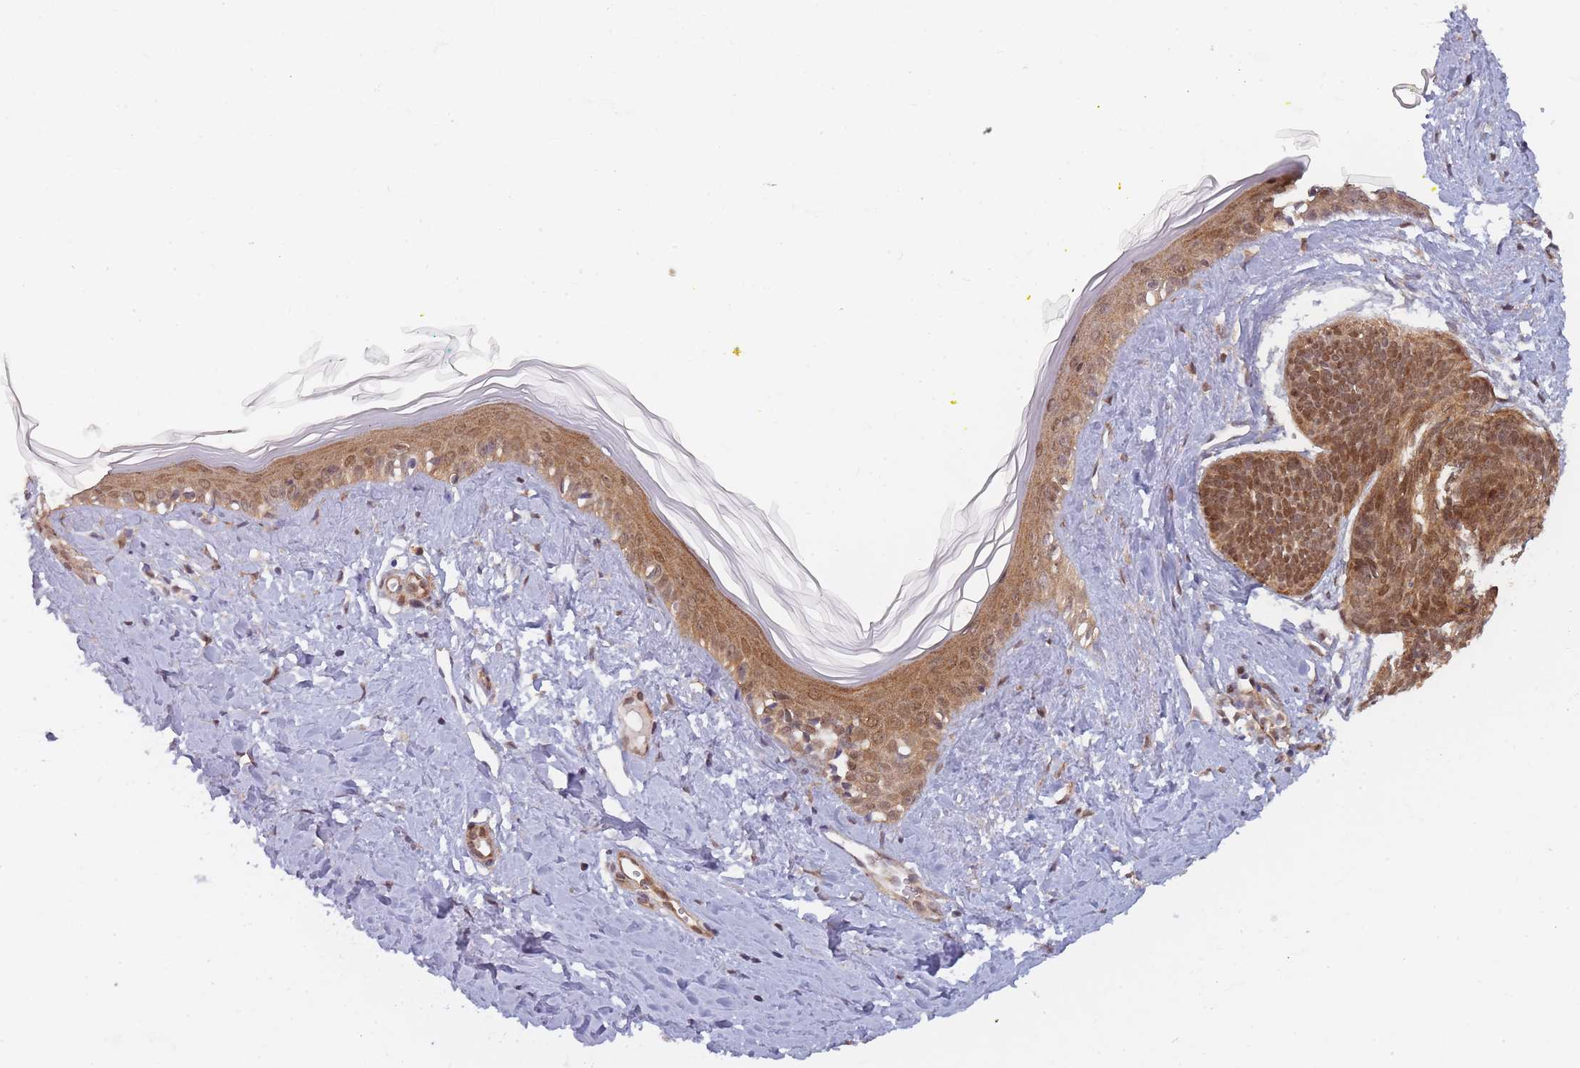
{"staining": {"intensity": "moderate", "quantity": ">75%", "location": "cytoplasmic/membranous,nuclear"}, "tissue": "skin cancer", "cell_type": "Tumor cells", "image_type": "cancer", "snomed": [{"axis": "morphology", "description": "Basal cell carcinoma"}, {"axis": "topography", "description": "Skin"}], "caption": "The image shows immunohistochemical staining of skin cancer (basal cell carcinoma). There is moderate cytoplasmic/membranous and nuclear expression is seen in approximately >75% of tumor cells. (IHC, brightfield microscopy, high magnification).", "gene": "MRI1", "patient": {"sex": "female", "age": 81}}